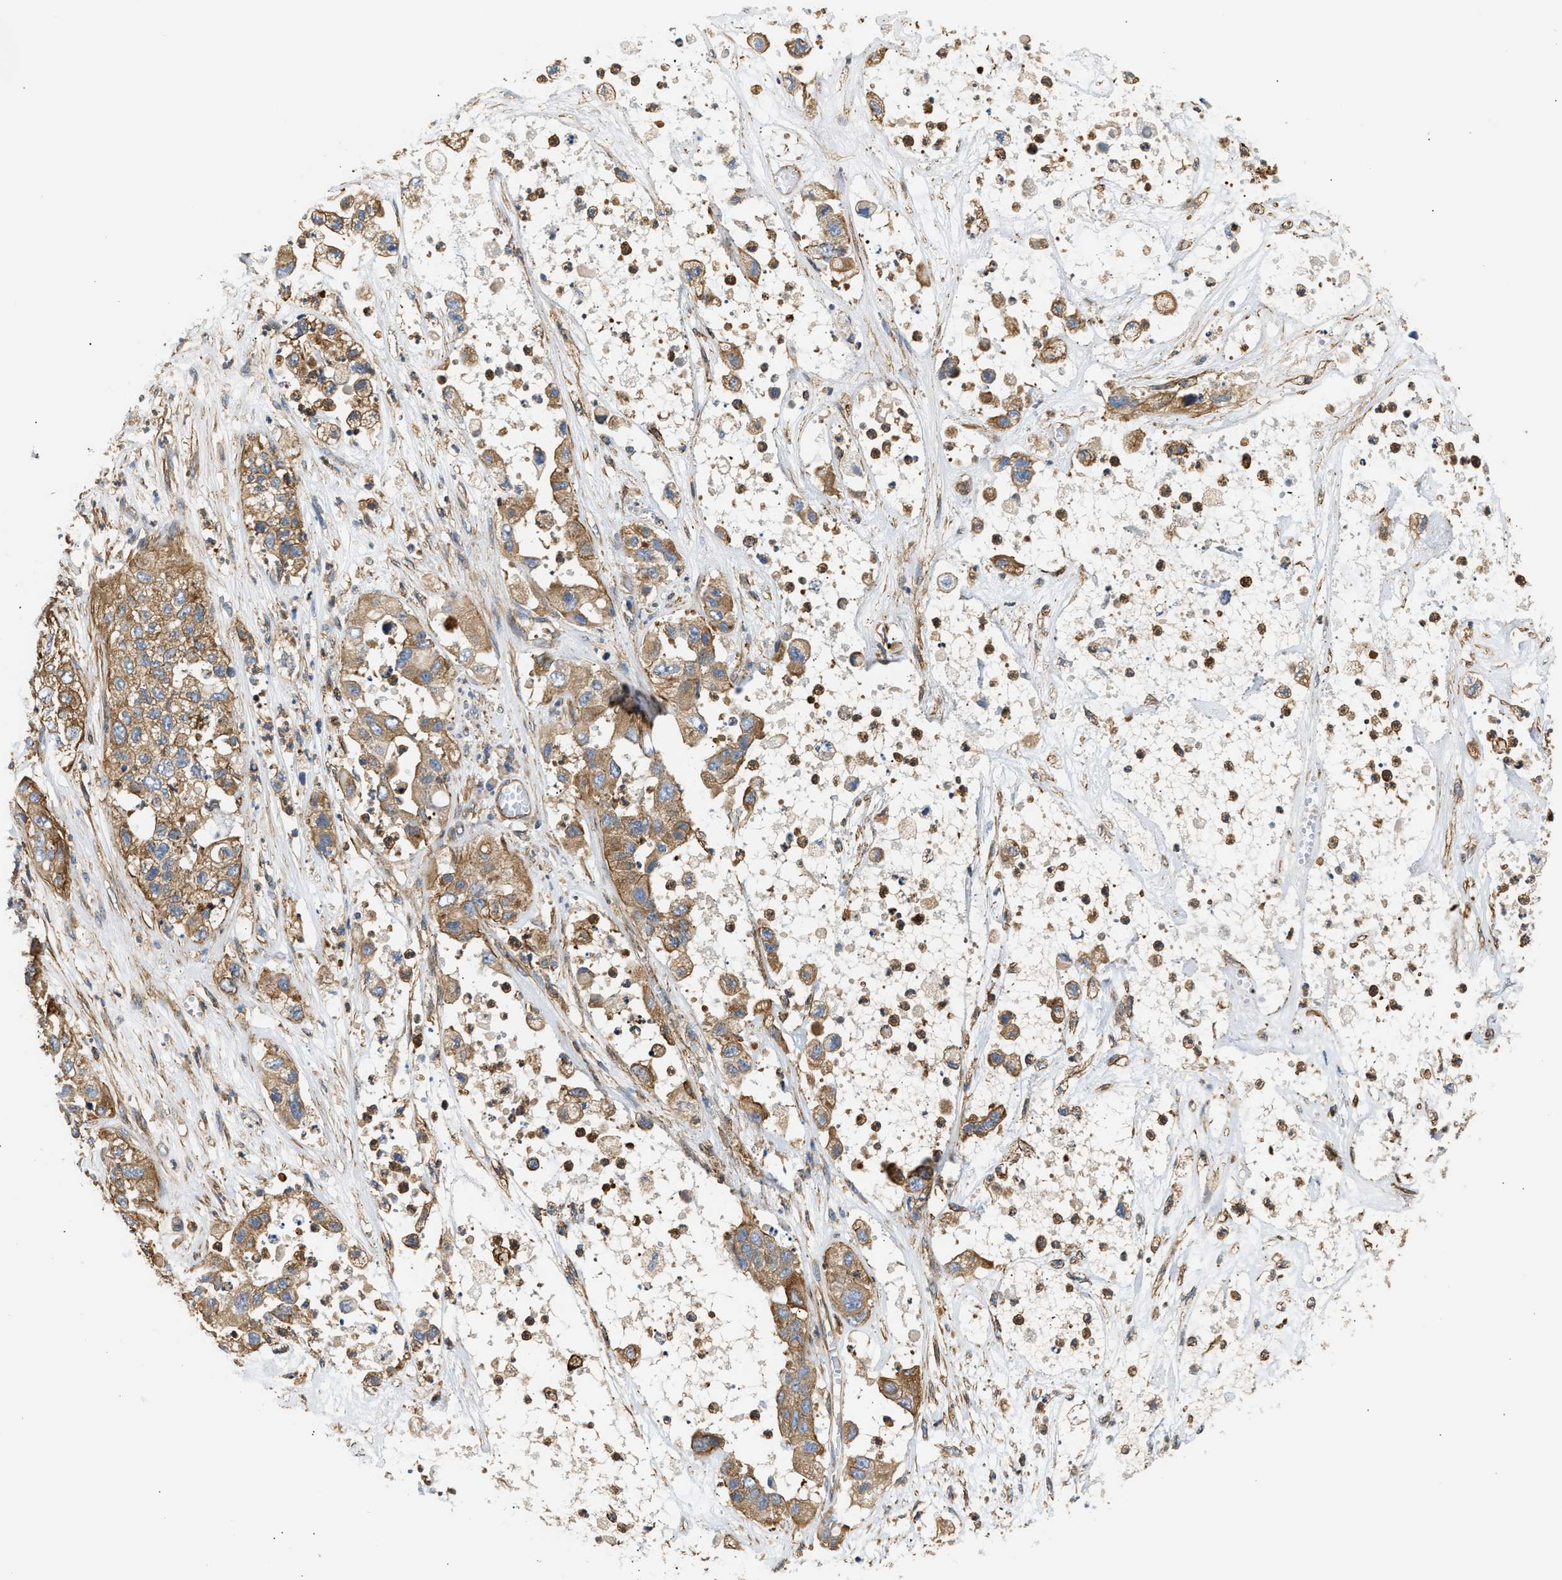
{"staining": {"intensity": "moderate", "quantity": ">75%", "location": "cytoplasmic/membranous"}, "tissue": "pancreatic cancer", "cell_type": "Tumor cells", "image_type": "cancer", "snomed": [{"axis": "morphology", "description": "Adenocarcinoma, NOS"}, {"axis": "topography", "description": "Pancreas"}], "caption": "A brown stain highlights moderate cytoplasmic/membranous expression of a protein in adenocarcinoma (pancreatic) tumor cells.", "gene": "SAMD9L", "patient": {"sex": "female", "age": 78}}